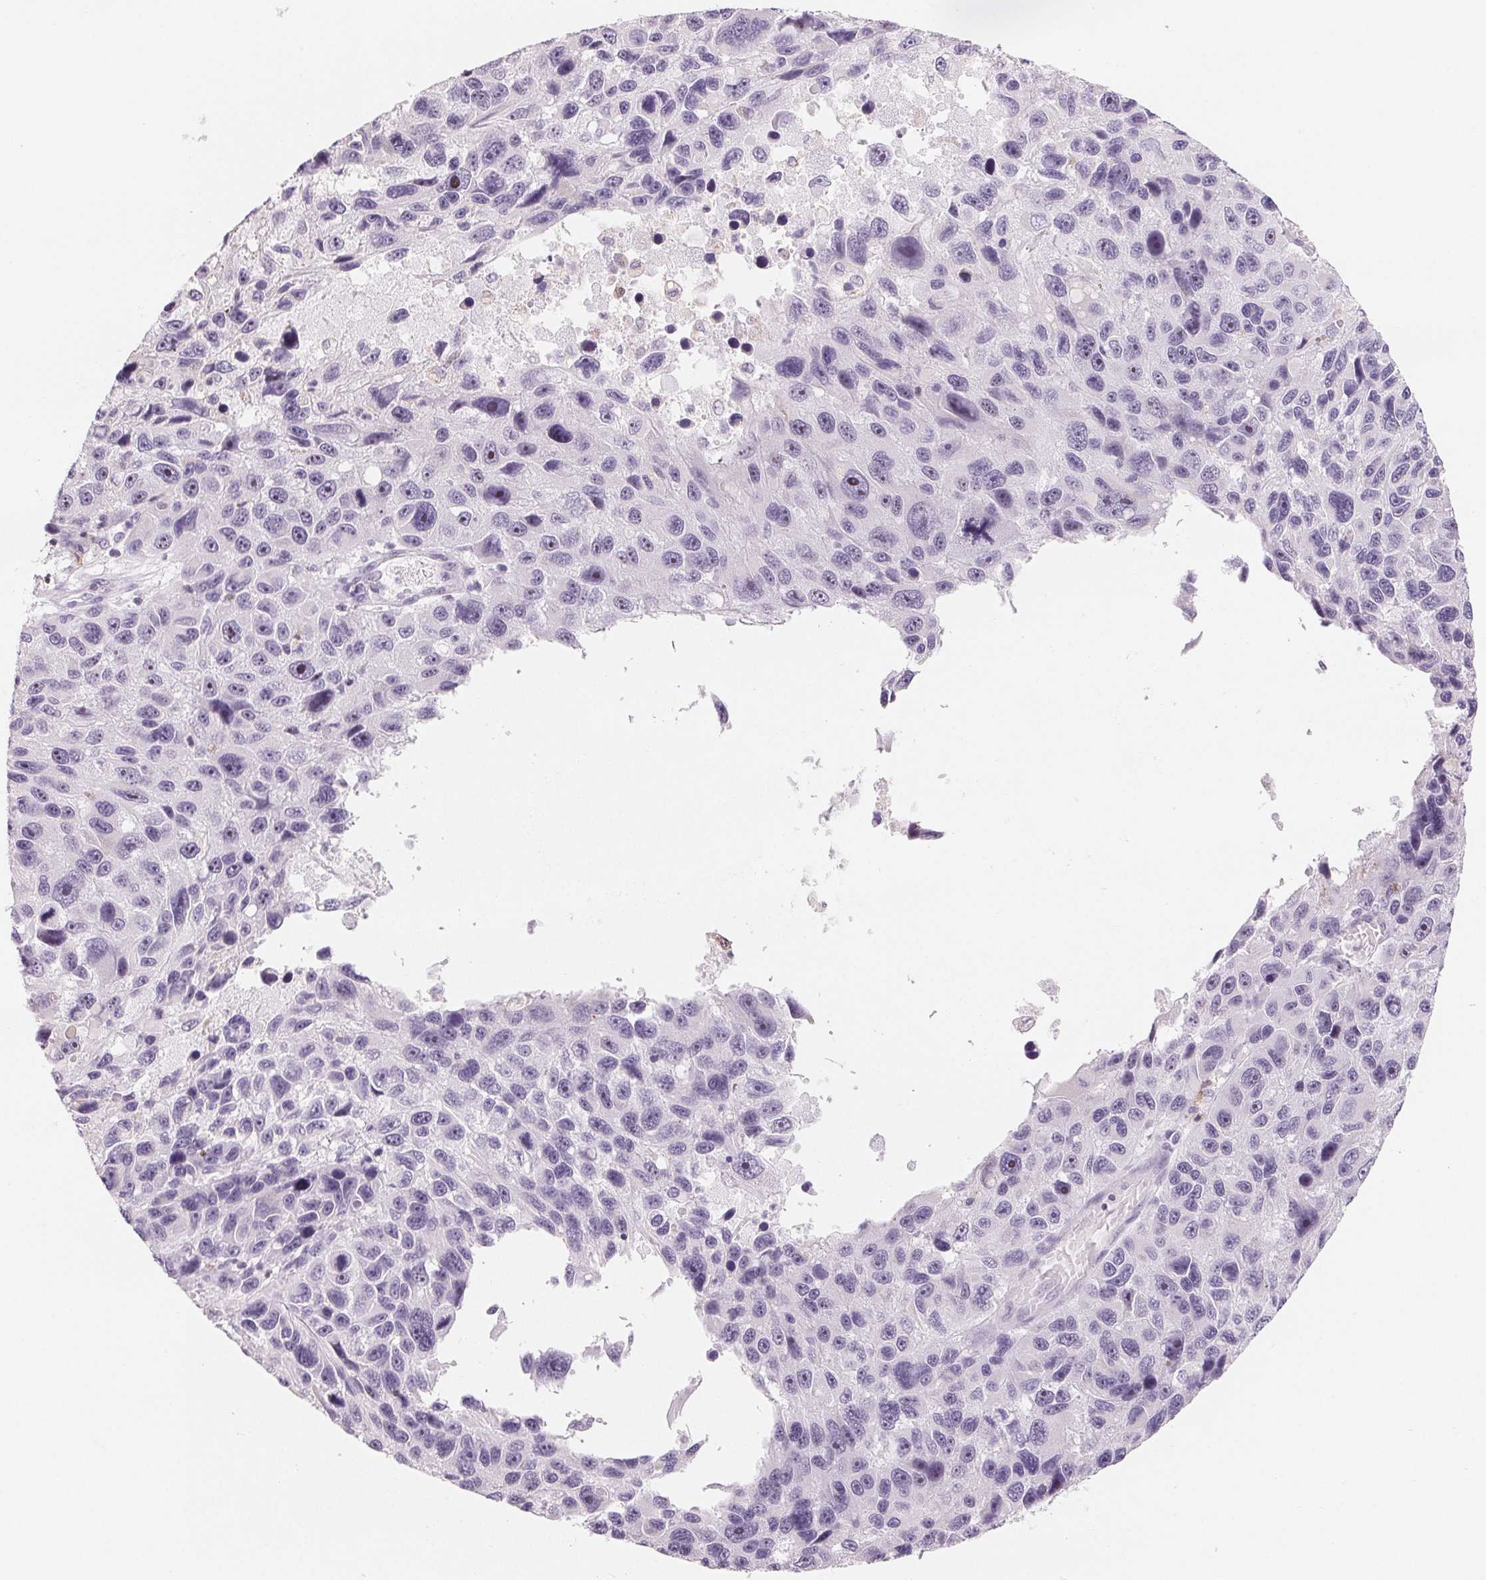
{"staining": {"intensity": "negative", "quantity": "none", "location": "none"}, "tissue": "melanoma", "cell_type": "Tumor cells", "image_type": "cancer", "snomed": [{"axis": "morphology", "description": "Malignant melanoma, NOS"}, {"axis": "topography", "description": "Skin"}], "caption": "High power microscopy histopathology image of an immunohistochemistry (IHC) histopathology image of melanoma, revealing no significant staining in tumor cells.", "gene": "CD69", "patient": {"sex": "male", "age": 53}}